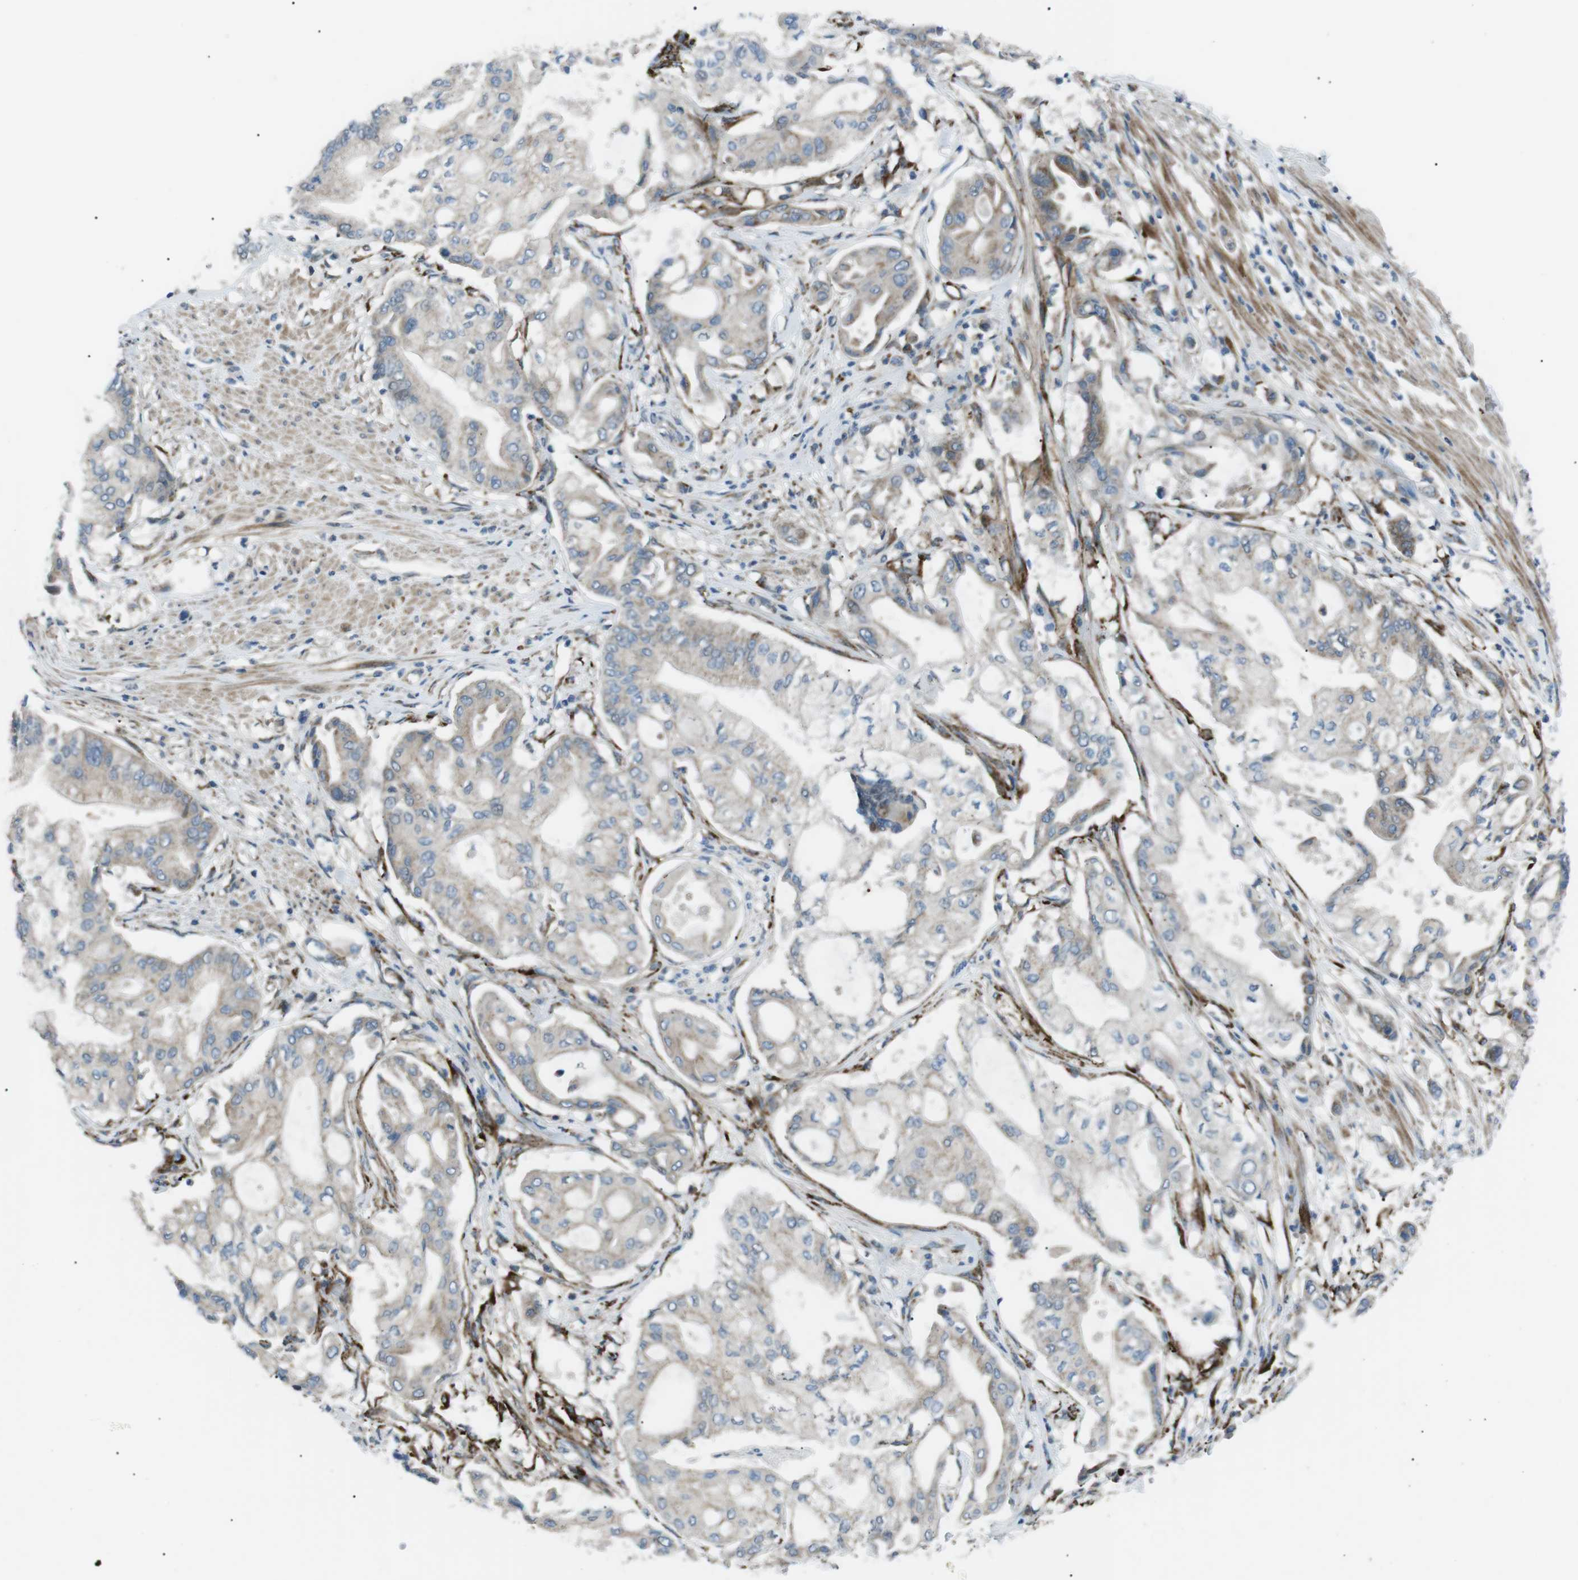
{"staining": {"intensity": "weak", "quantity": "<25%", "location": "cytoplasmic/membranous"}, "tissue": "pancreatic cancer", "cell_type": "Tumor cells", "image_type": "cancer", "snomed": [{"axis": "morphology", "description": "Adenocarcinoma, NOS"}, {"axis": "morphology", "description": "Adenocarcinoma, metastatic, NOS"}, {"axis": "topography", "description": "Lymph node"}, {"axis": "topography", "description": "Pancreas"}, {"axis": "topography", "description": "Duodenum"}], "caption": "The IHC micrograph has no significant expression in tumor cells of pancreatic cancer tissue.", "gene": "ARID5B", "patient": {"sex": "female", "age": 64}}